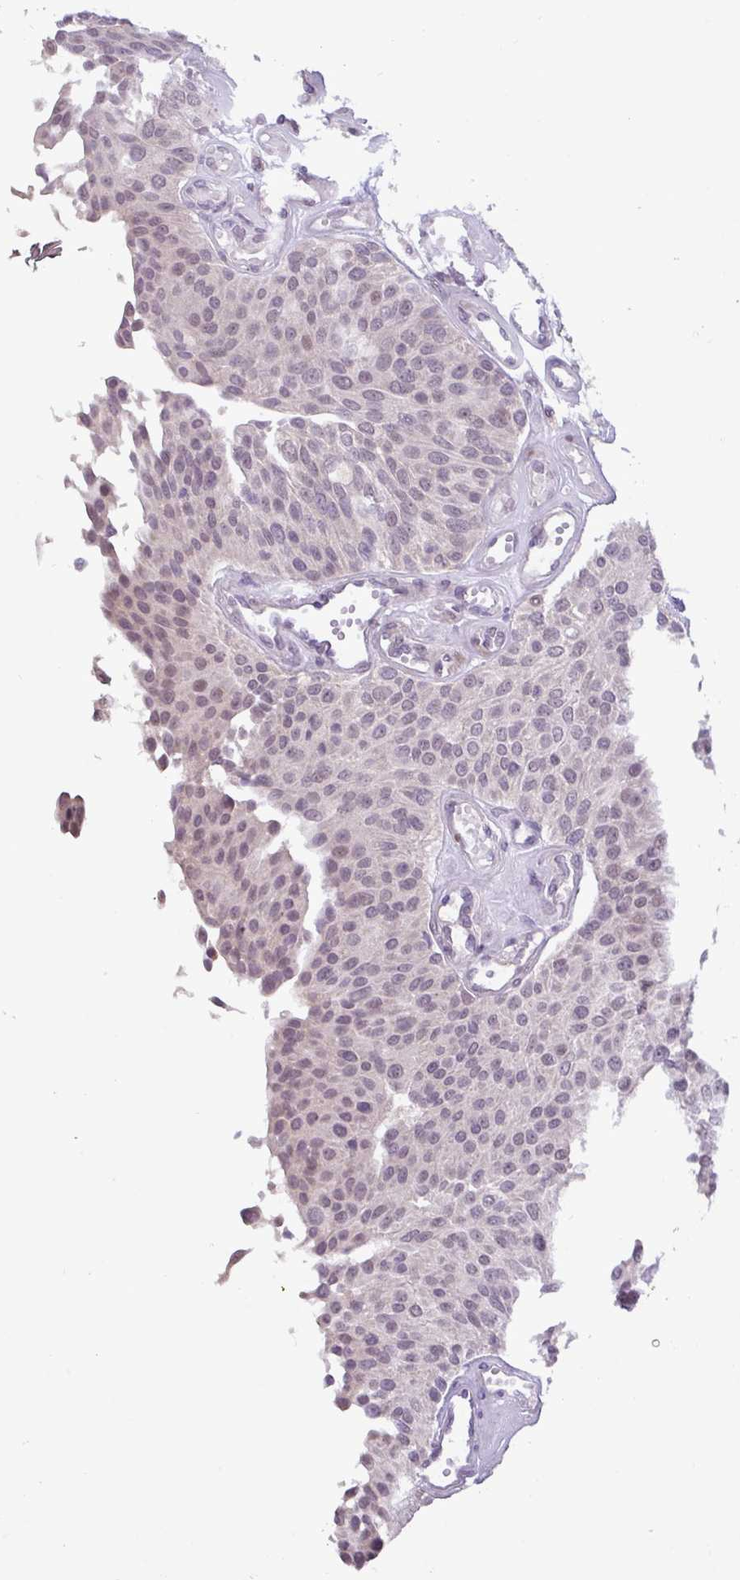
{"staining": {"intensity": "weak", "quantity": "<25%", "location": "nuclear"}, "tissue": "urothelial cancer", "cell_type": "Tumor cells", "image_type": "cancer", "snomed": [{"axis": "morphology", "description": "Urothelial carcinoma, NOS"}, {"axis": "topography", "description": "Urinary bladder"}], "caption": "Protein analysis of transitional cell carcinoma reveals no significant positivity in tumor cells.", "gene": "RIPPLY1", "patient": {"sex": "male", "age": 55}}